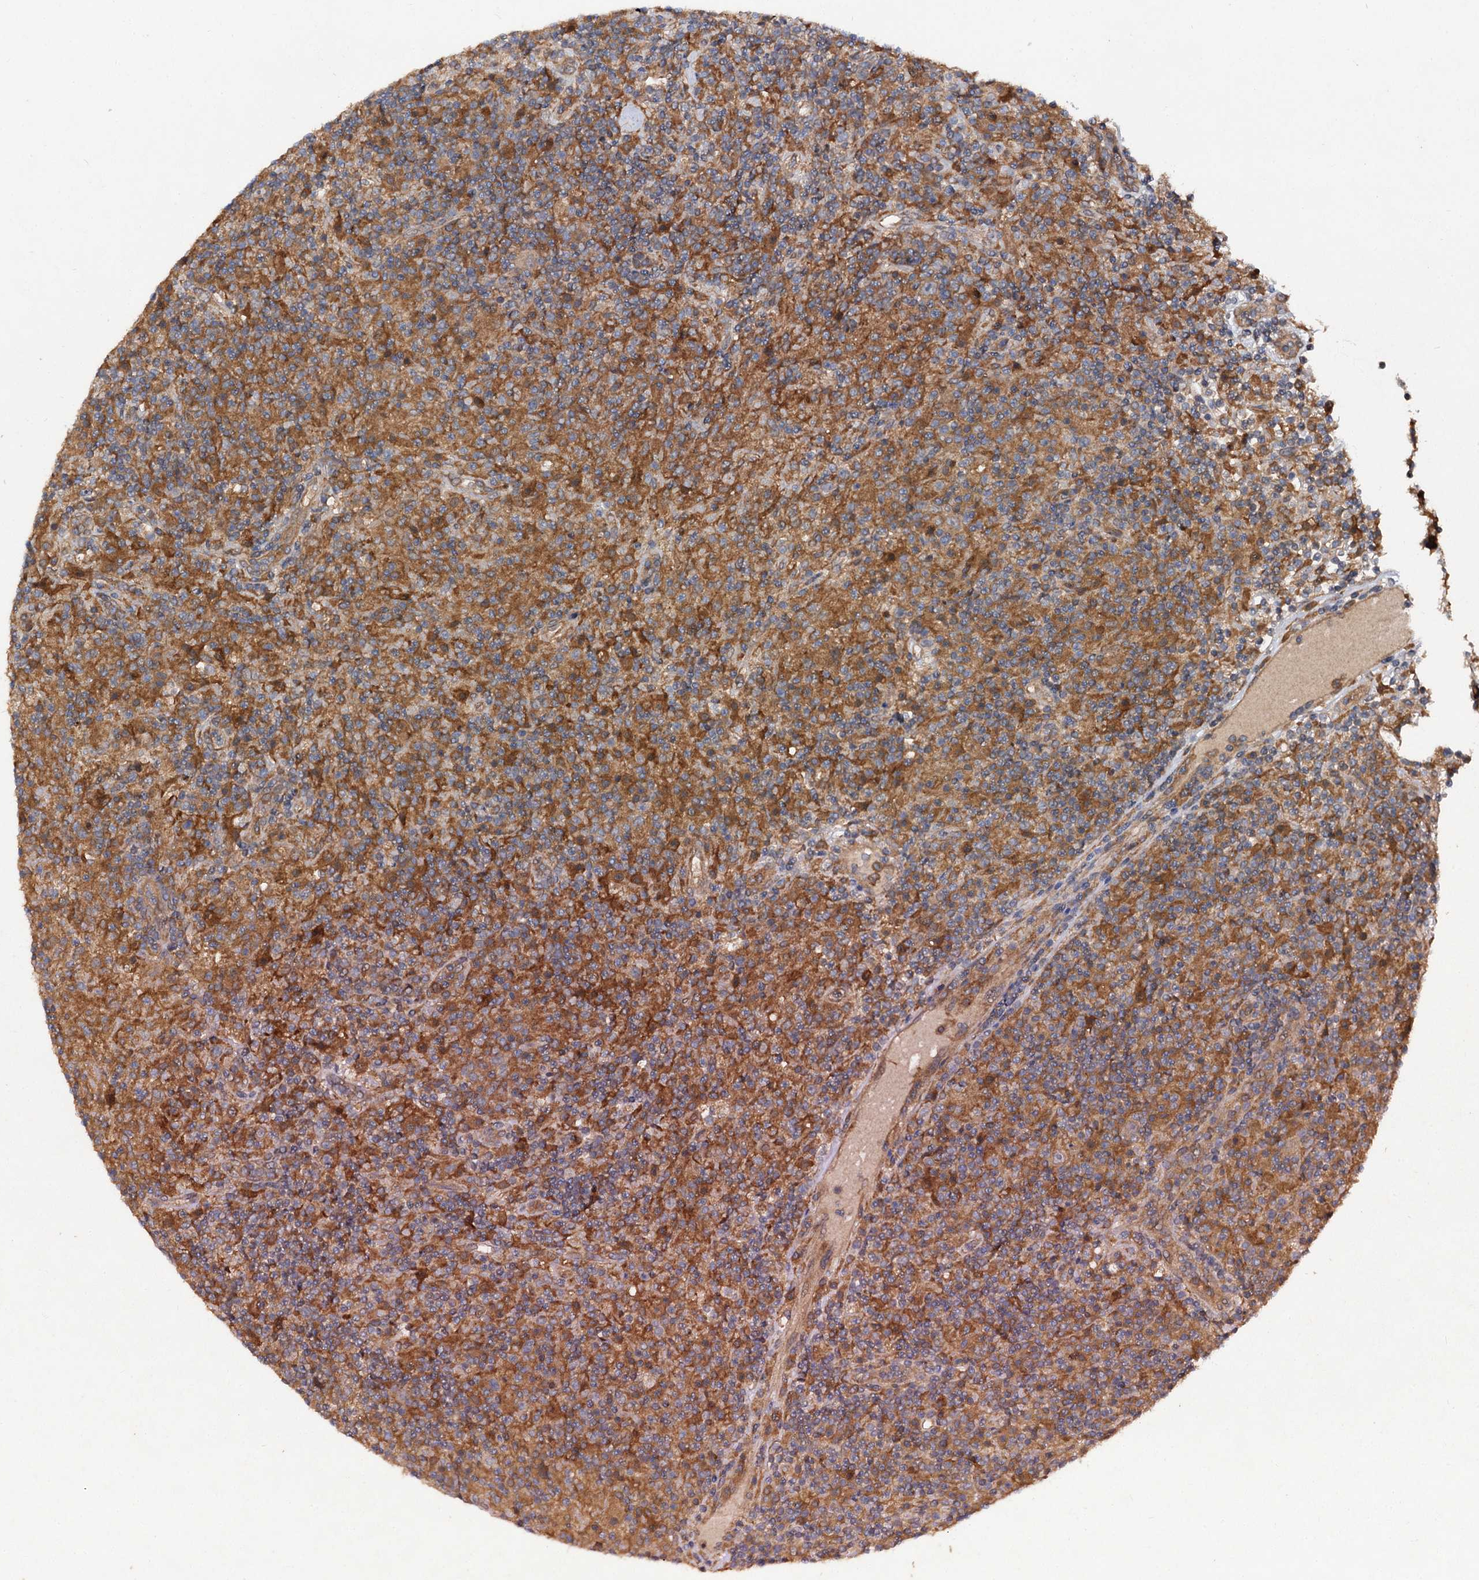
{"staining": {"intensity": "negative", "quantity": "none", "location": "none"}, "tissue": "lymphoma", "cell_type": "Tumor cells", "image_type": "cancer", "snomed": [{"axis": "morphology", "description": "Hodgkin's disease, NOS"}, {"axis": "topography", "description": "Lymph node"}], "caption": "A histopathology image of lymphoma stained for a protein exhibits no brown staining in tumor cells.", "gene": "VPS29", "patient": {"sex": "male", "age": 70}}